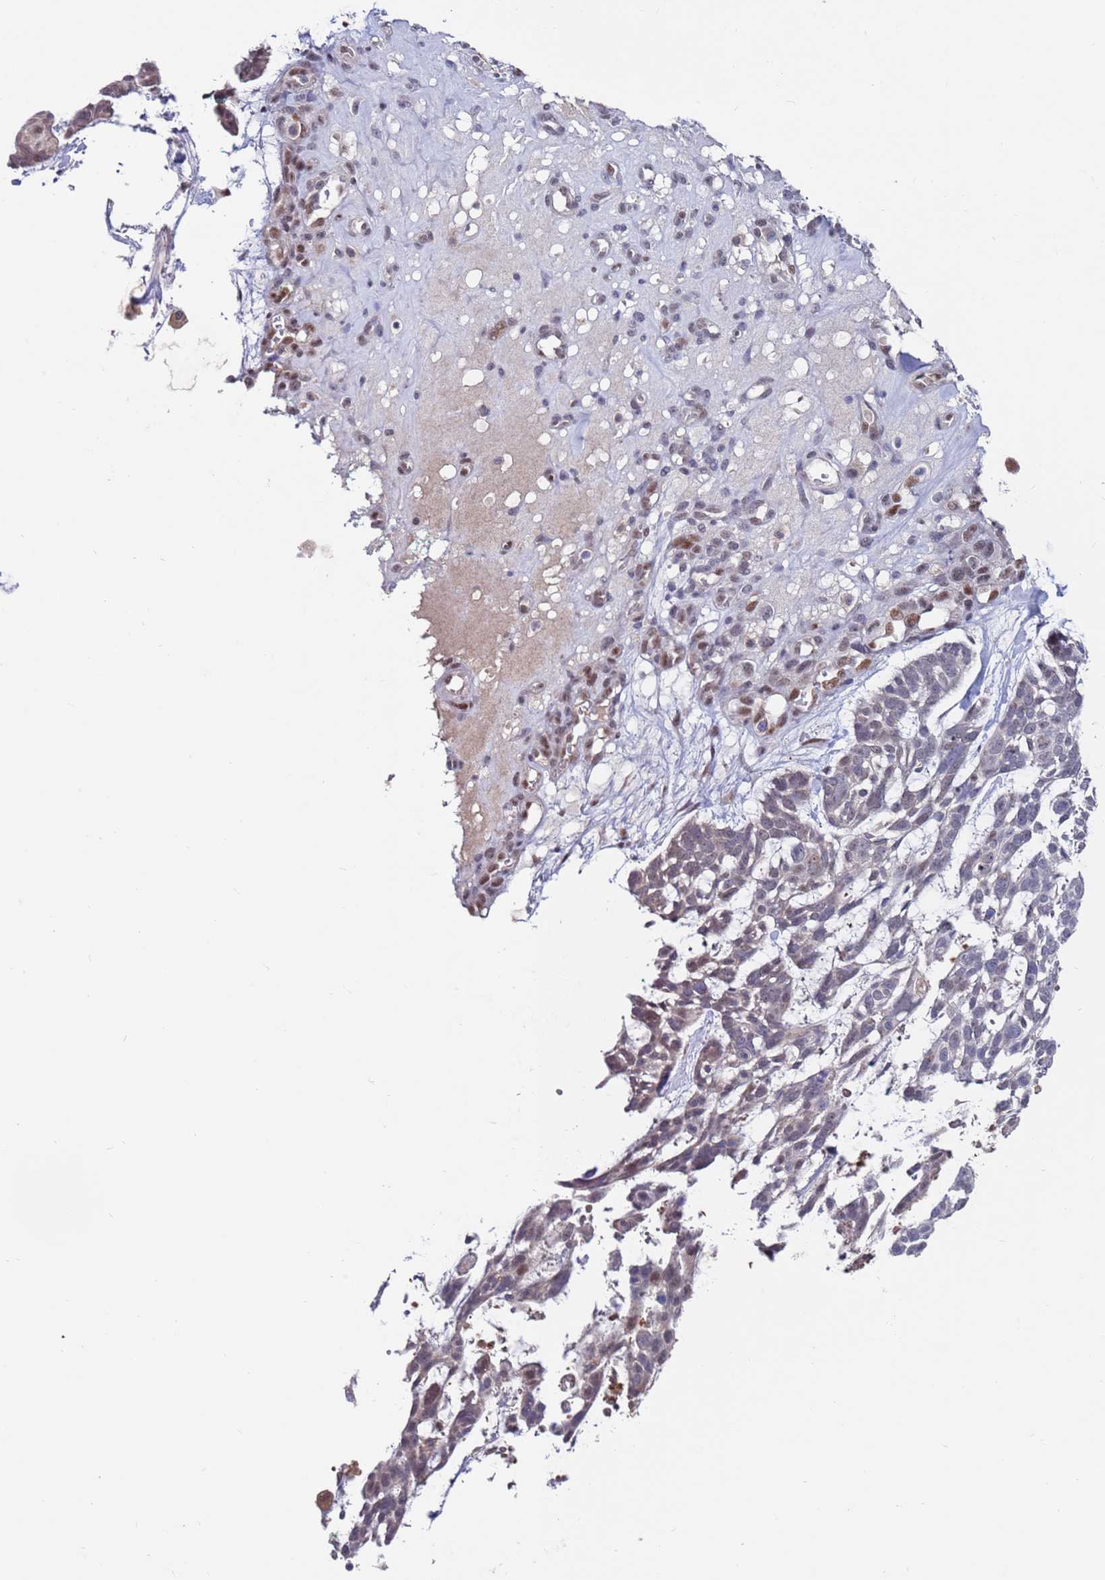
{"staining": {"intensity": "weak", "quantity": "<25%", "location": "cytoplasmic/membranous"}, "tissue": "skin cancer", "cell_type": "Tumor cells", "image_type": "cancer", "snomed": [{"axis": "morphology", "description": "Basal cell carcinoma"}, {"axis": "topography", "description": "Skin"}], "caption": "A high-resolution photomicrograph shows immunohistochemistry (IHC) staining of skin cancer (basal cell carcinoma), which displays no significant positivity in tumor cells.", "gene": "FBXO27", "patient": {"sex": "male", "age": 88}}